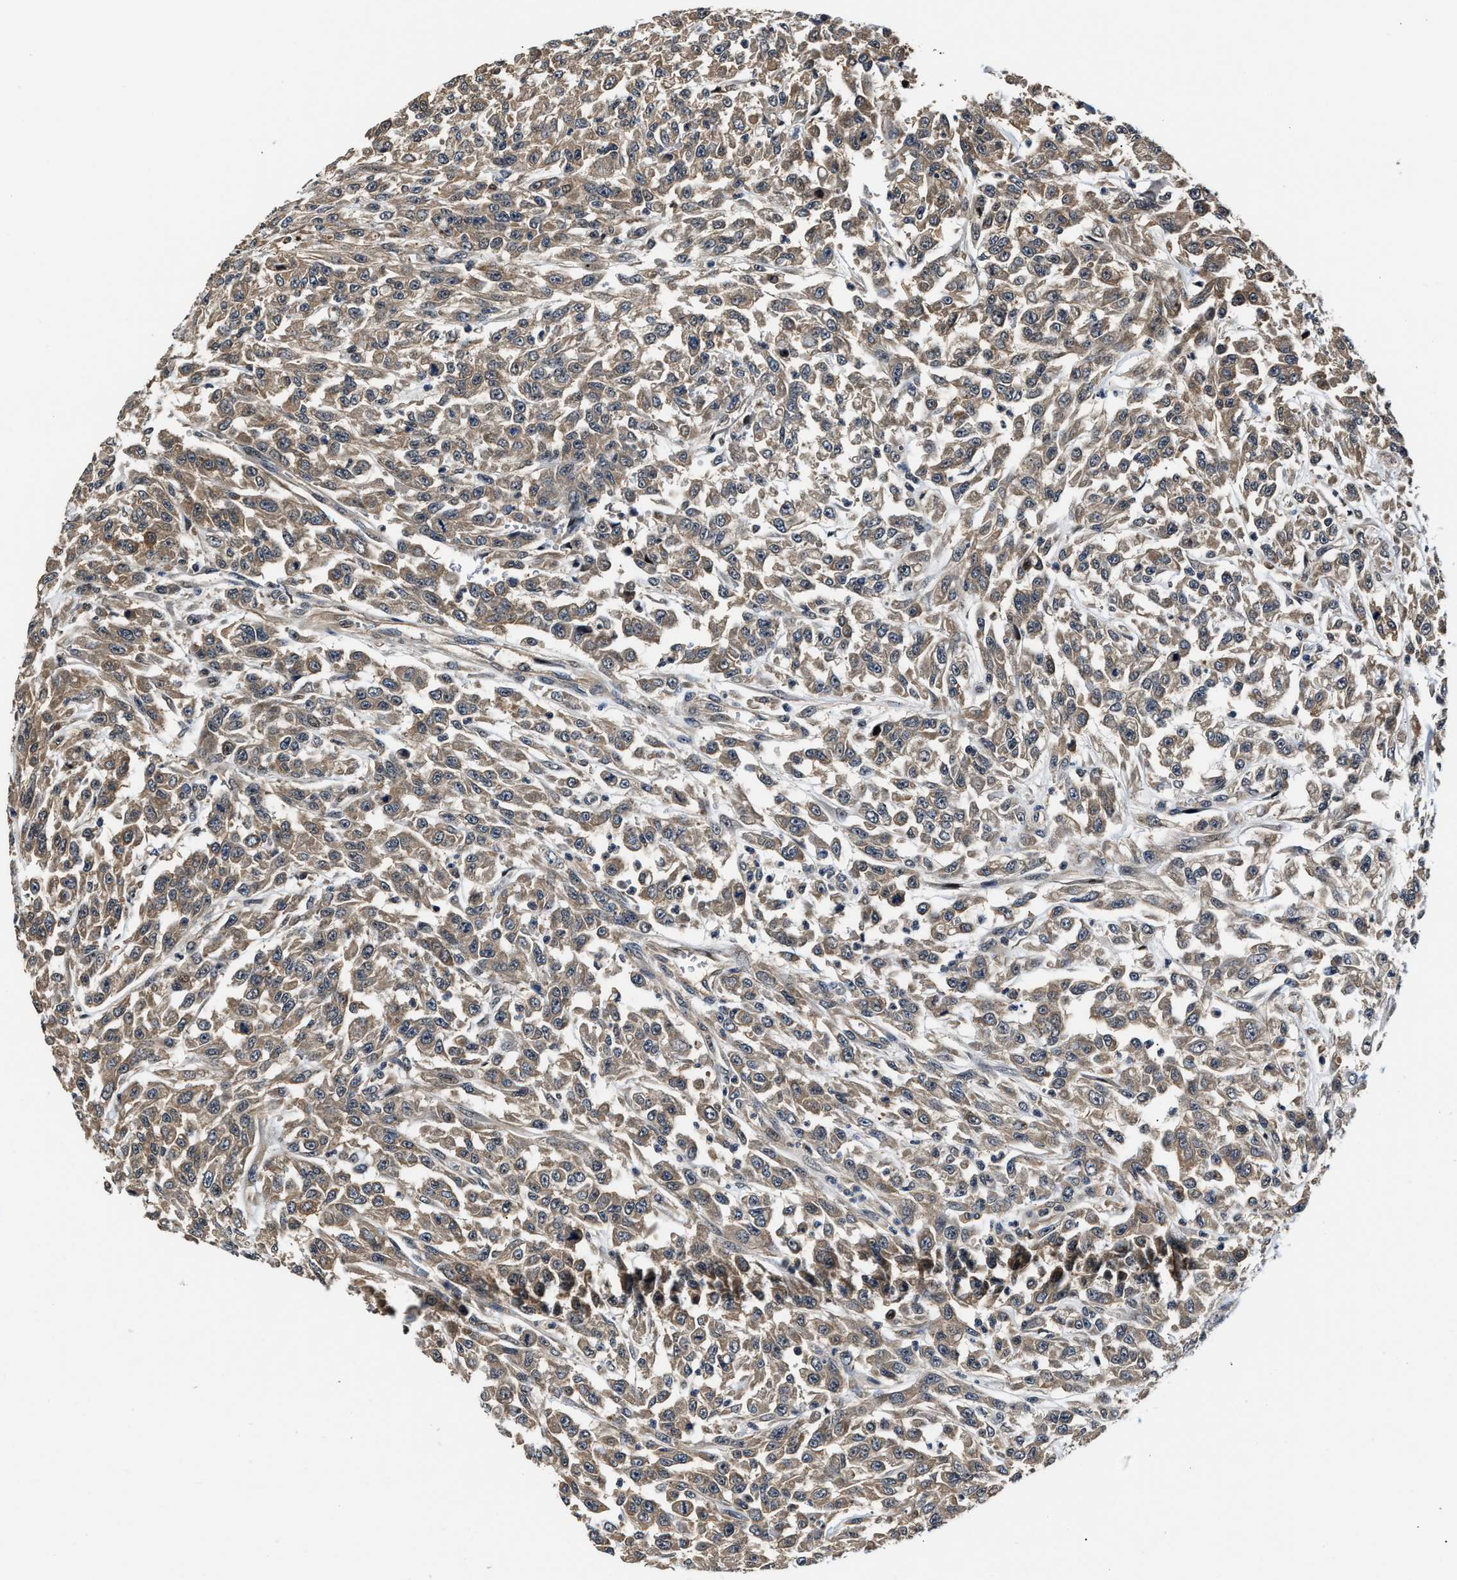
{"staining": {"intensity": "weak", "quantity": ">75%", "location": "cytoplasmic/membranous"}, "tissue": "urothelial cancer", "cell_type": "Tumor cells", "image_type": "cancer", "snomed": [{"axis": "morphology", "description": "Urothelial carcinoma, High grade"}, {"axis": "topography", "description": "Urinary bladder"}], "caption": "Immunohistochemical staining of human urothelial cancer displays low levels of weak cytoplasmic/membranous protein expression in about >75% of tumor cells. Nuclei are stained in blue.", "gene": "TUT7", "patient": {"sex": "male", "age": 46}}